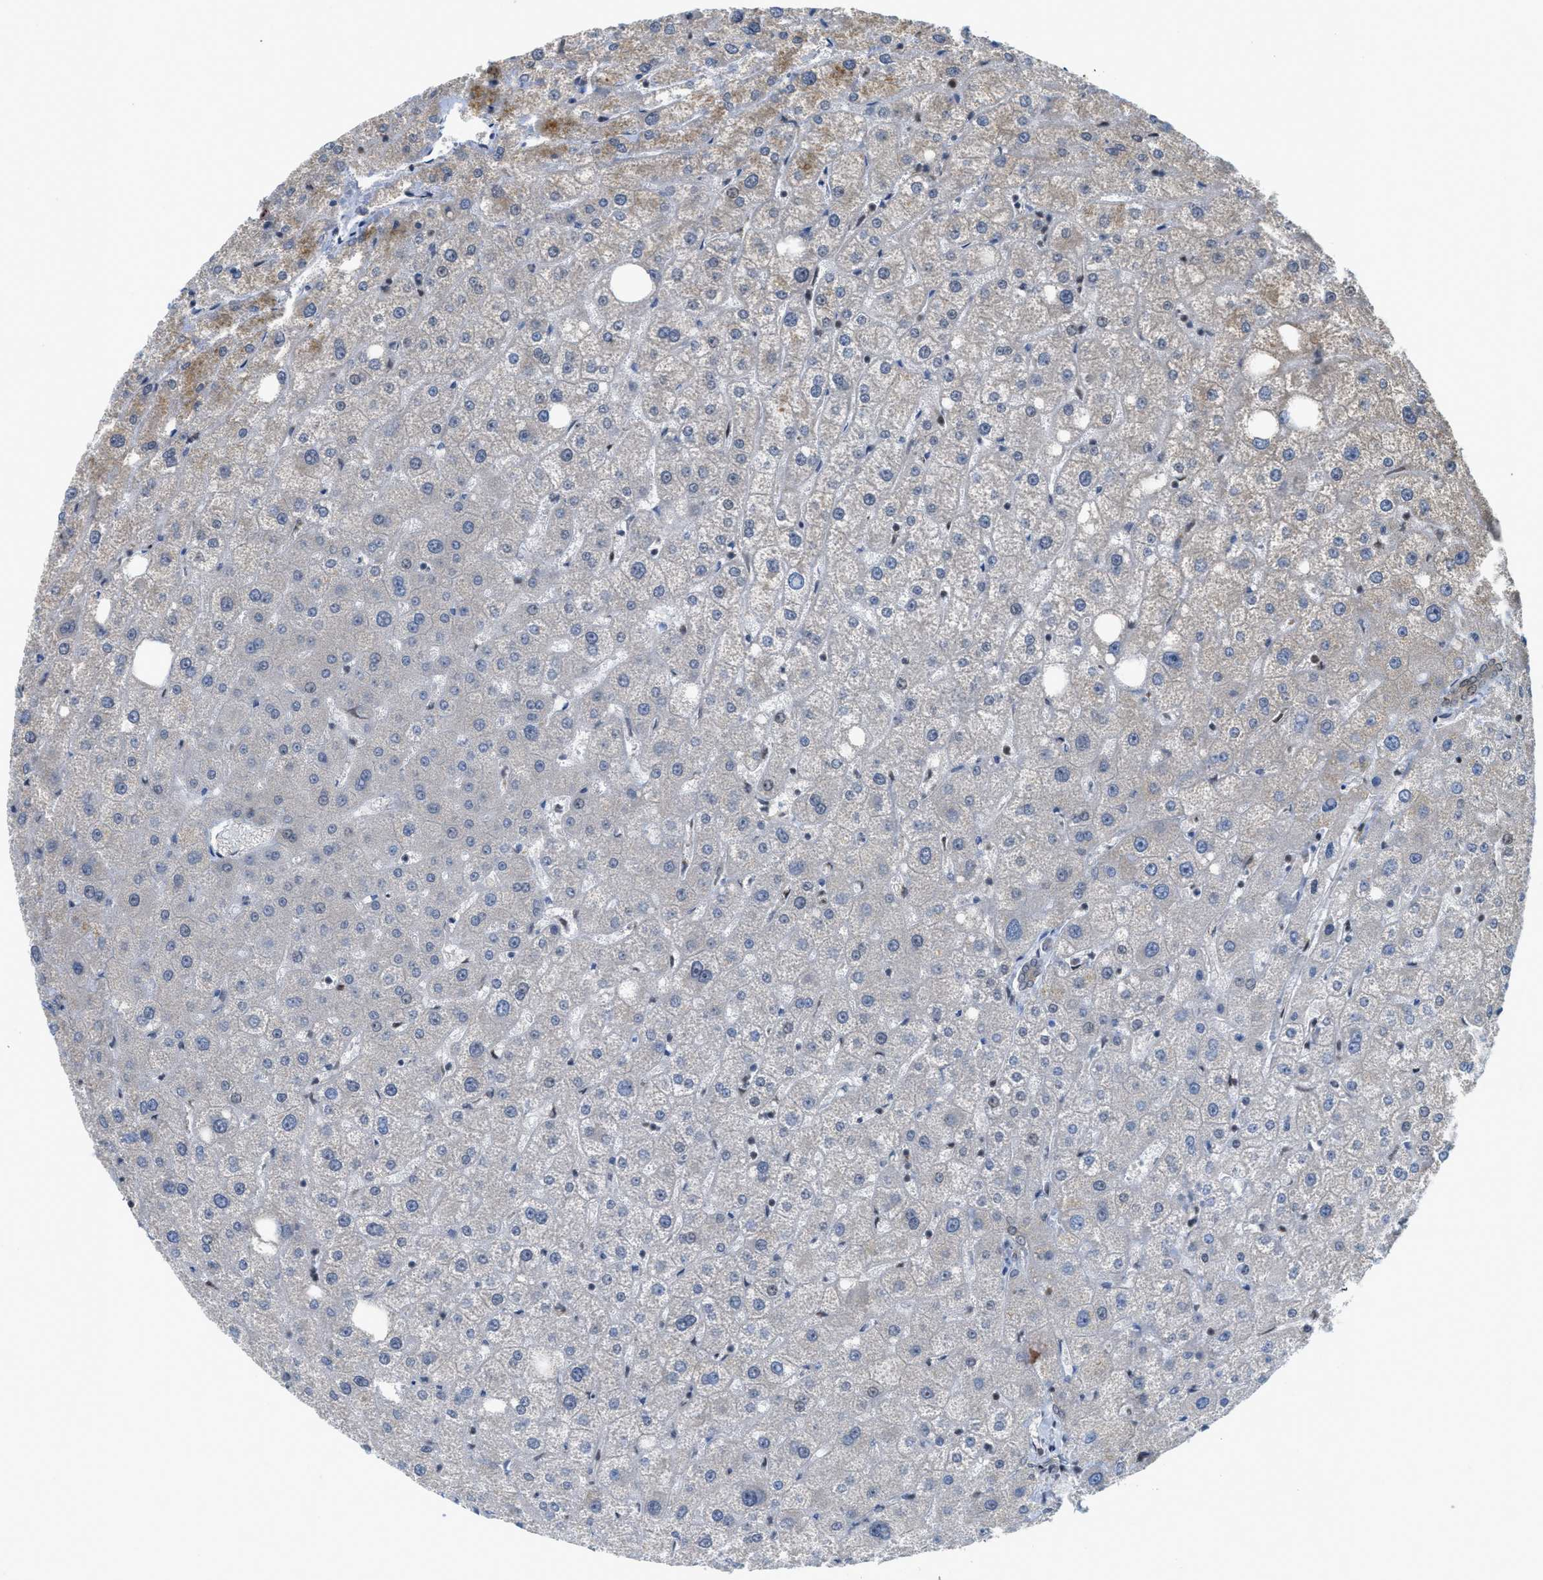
{"staining": {"intensity": "weak", "quantity": ">75%", "location": "cytoplasmic/membranous"}, "tissue": "liver", "cell_type": "Cholangiocytes", "image_type": "normal", "snomed": [{"axis": "morphology", "description": "Normal tissue, NOS"}, {"axis": "topography", "description": "Liver"}], "caption": "Liver was stained to show a protein in brown. There is low levels of weak cytoplasmic/membranous staining in about >75% of cholangiocytes. (DAB IHC with brightfield microscopy, high magnification).", "gene": "TACC1", "patient": {"sex": "male", "age": 73}}